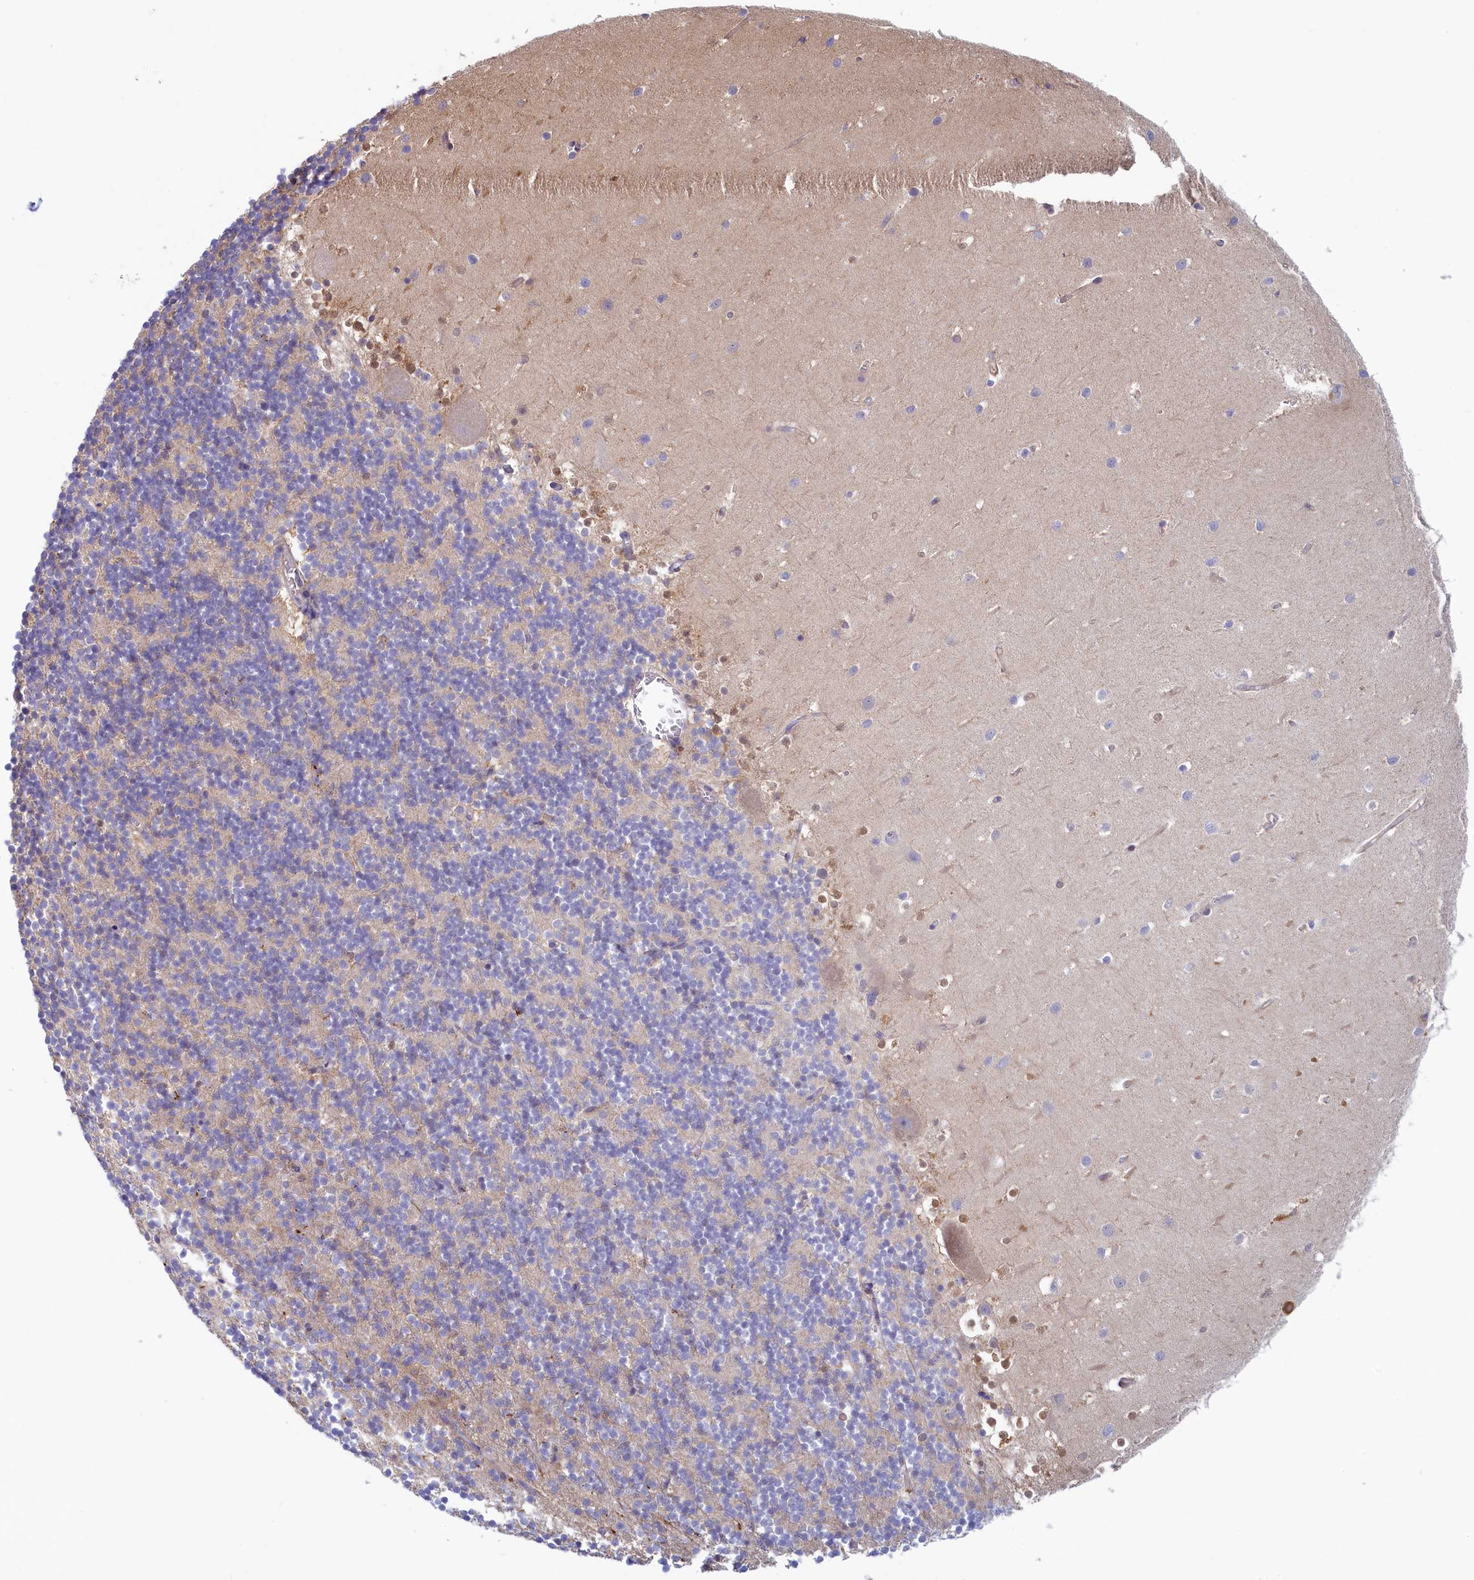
{"staining": {"intensity": "negative", "quantity": "none", "location": "none"}, "tissue": "cerebellum", "cell_type": "Cells in granular layer", "image_type": "normal", "snomed": [{"axis": "morphology", "description": "Normal tissue, NOS"}, {"axis": "topography", "description": "Cerebellum"}], "caption": "High magnification brightfield microscopy of unremarkable cerebellum stained with DAB (brown) and counterstained with hematoxylin (blue): cells in granular layer show no significant expression. (Stains: DAB immunohistochemistry with hematoxylin counter stain, Microscopy: brightfield microscopy at high magnification).", "gene": "SYNDIG1L", "patient": {"sex": "male", "age": 54}}